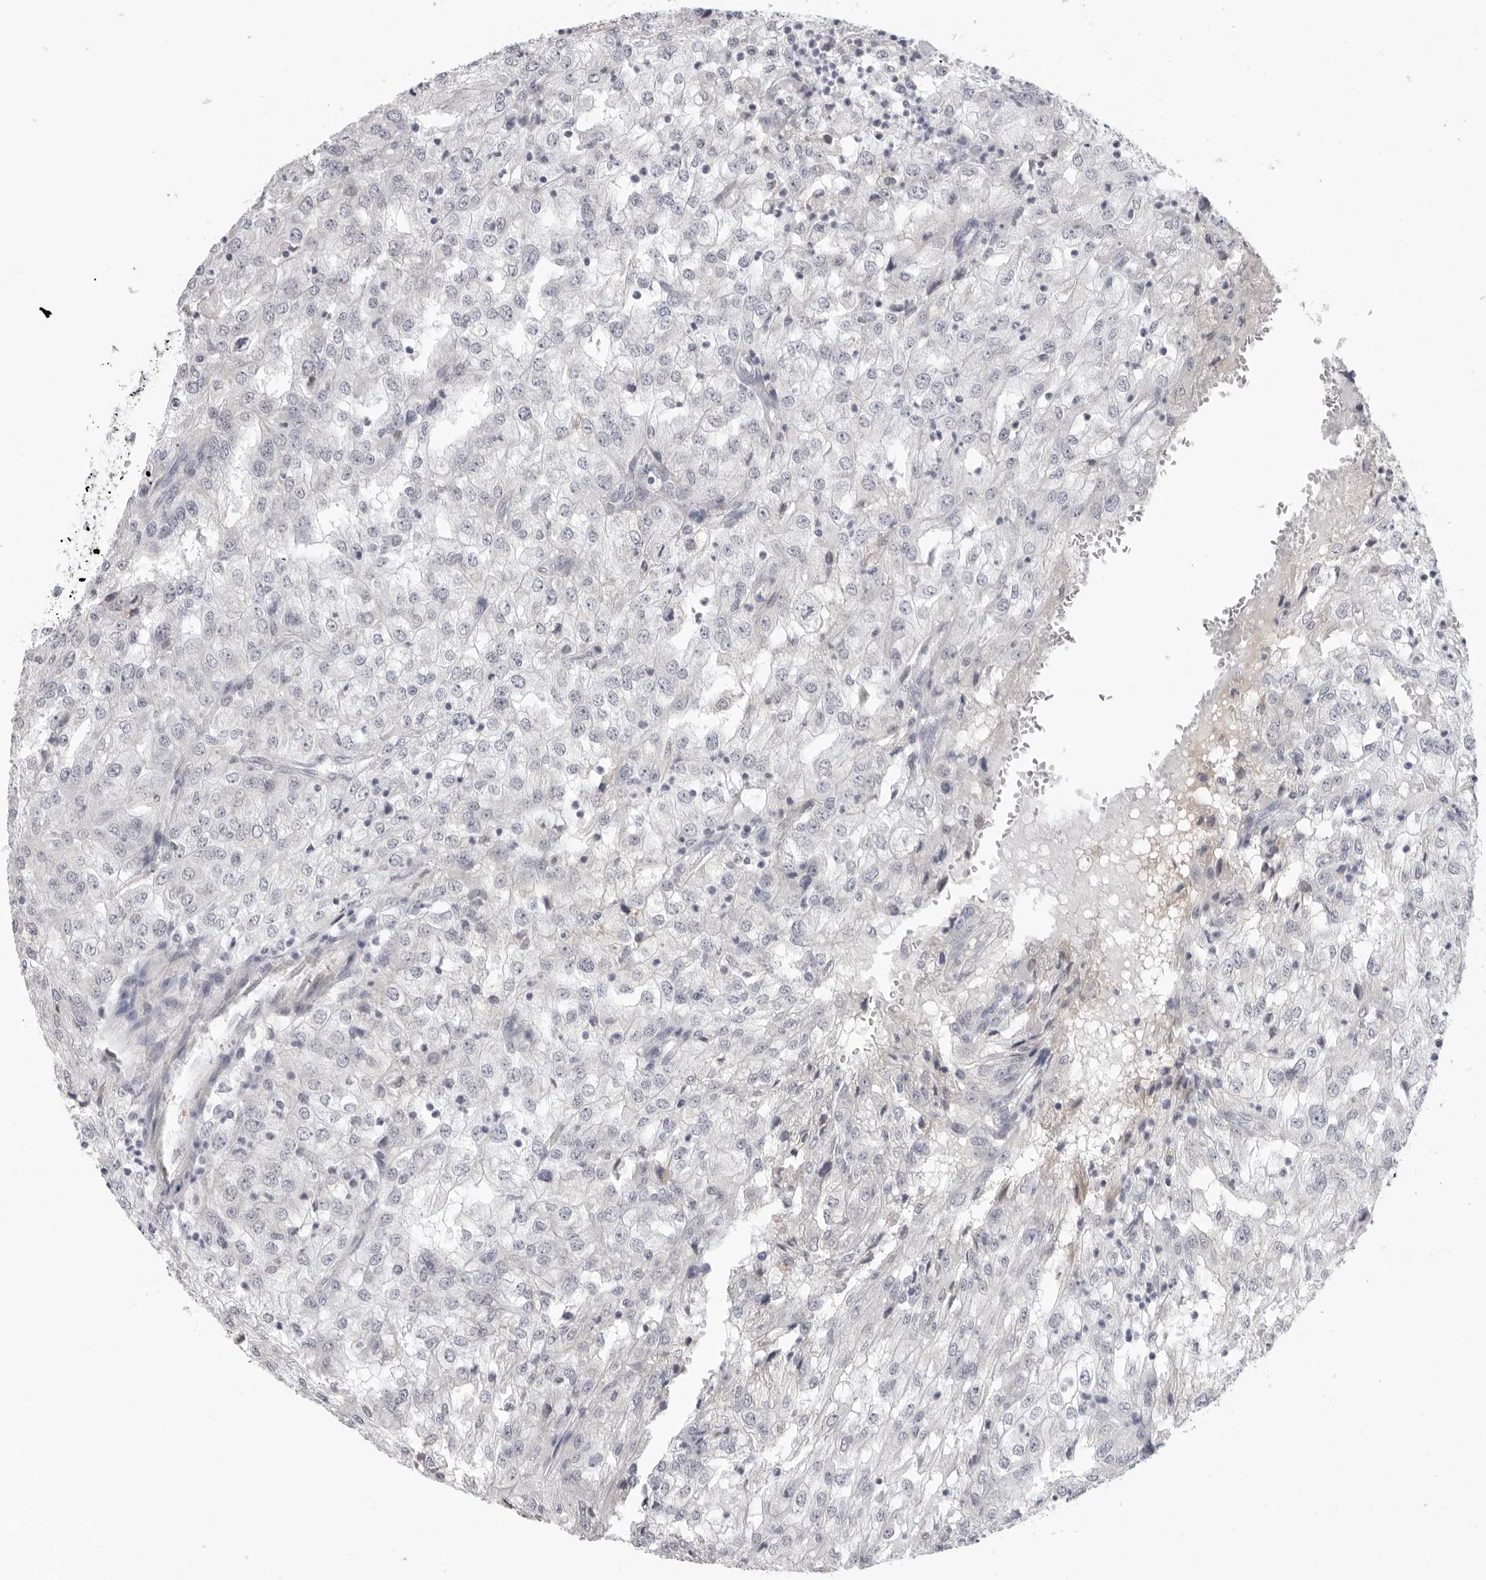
{"staining": {"intensity": "negative", "quantity": "none", "location": "none"}, "tissue": "renal cancer", "cell_type": "Tumor cells", "image_type": "cancer", "snomed": [{"axis": "morphology", "description": "Adenocarcinoma, NOS"}, {"axis": "topography", "description": "Kidney"}], "caption": "Immunohistochemistry photomicrograph of human renal cancer (adenocarcinoma) stained for a protein (brown), which reveals no expression in tumor cells.", "gene": "ZNF502", "patient": {"sex": "female", "age": 54}}